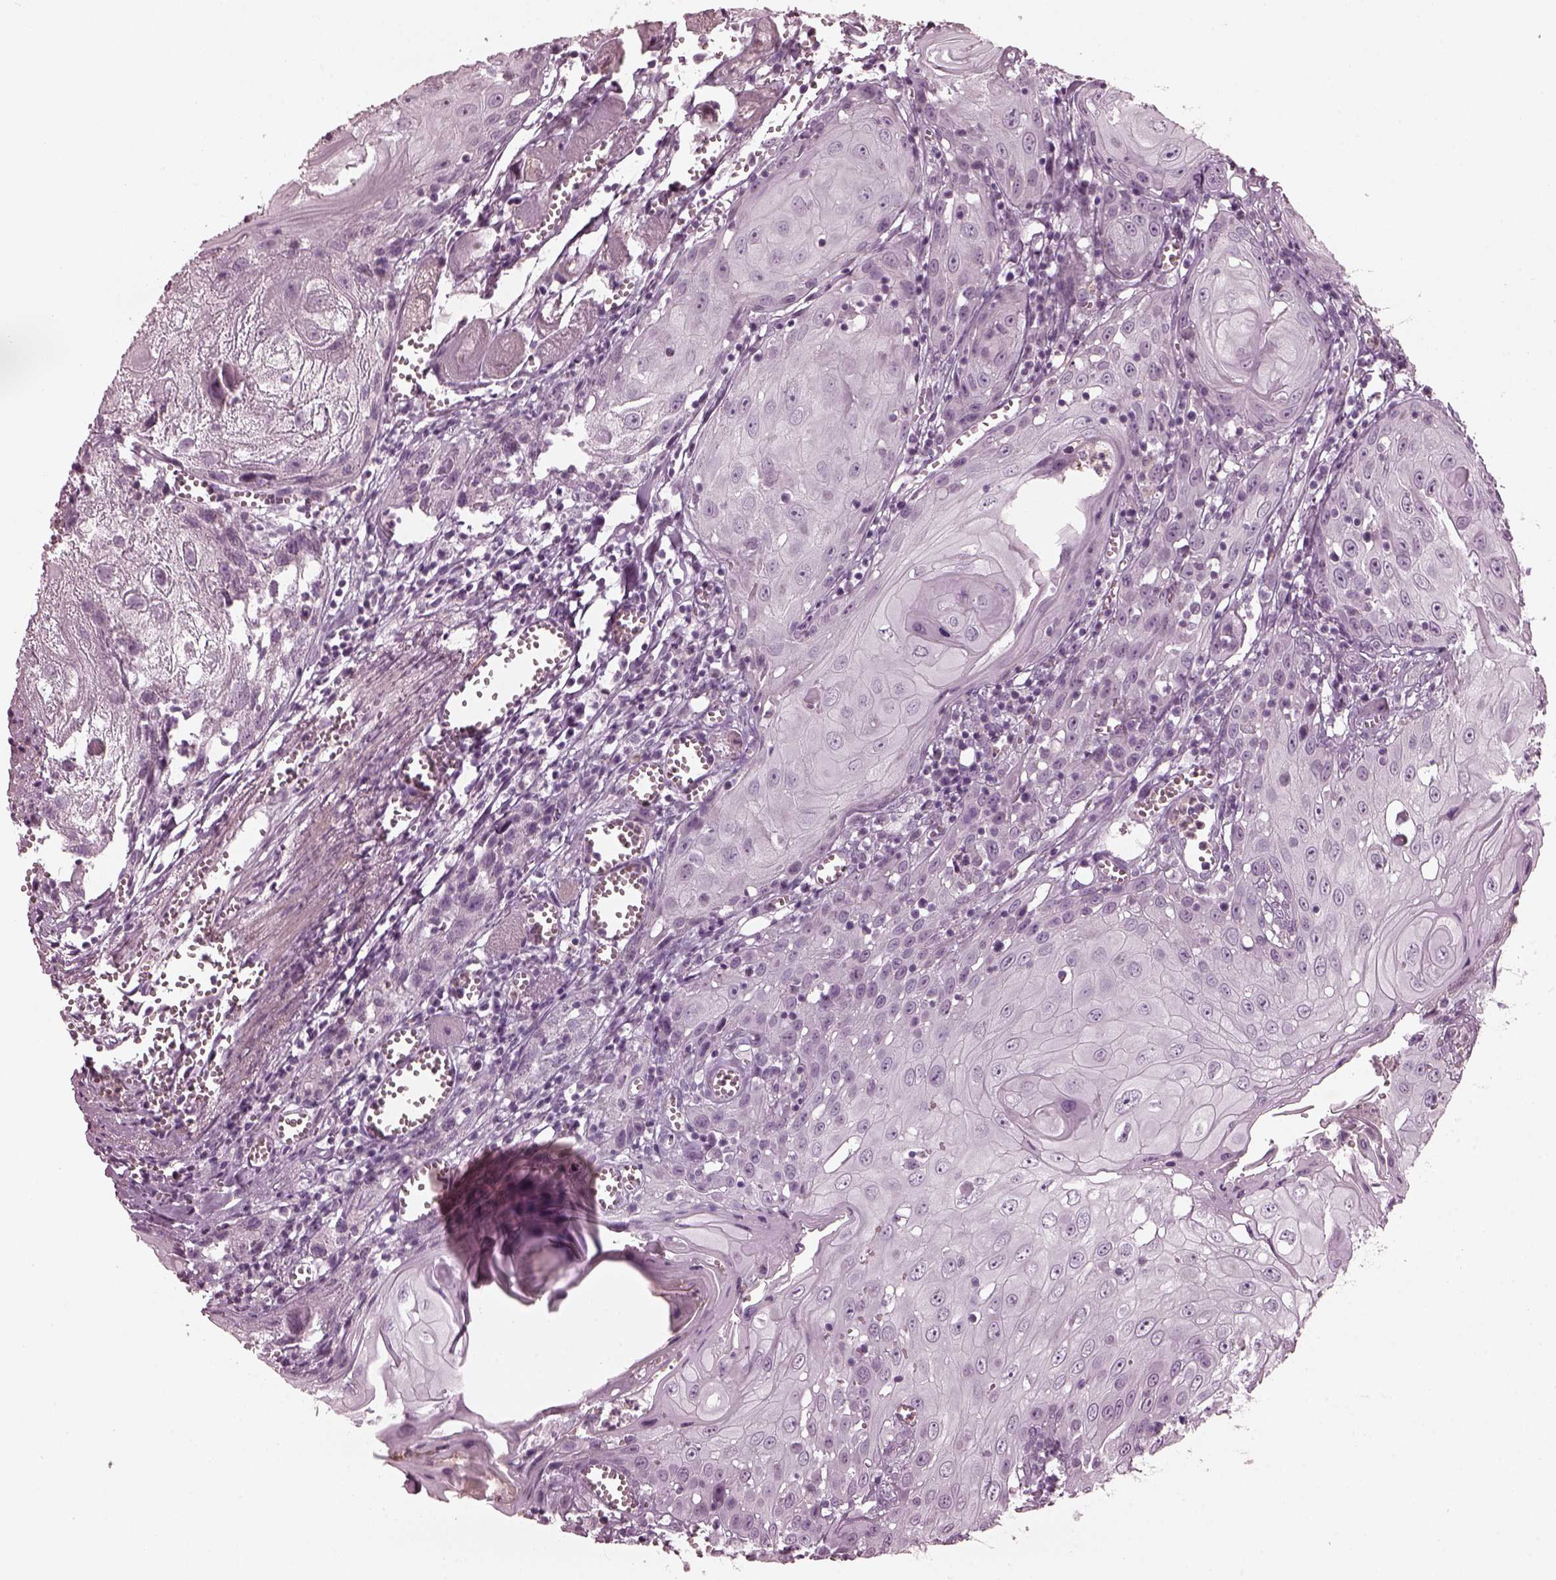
{"staining": {"intensity": "negative", "quantity": "none", "location": "none"}, "tissue": "head and neck cancer", "cell_type": "Tumor cells", "image_type": "cancer", "snomed": [{"axis": "morphology", "description": "Squamous cell carcinoma, NOS"}, {"axis": "topography", "description": "Head-Neck"}], "caption": "DAB immunohistochemical staining of human head and neck cancer shows no significant positivity in tumor cells.", "gene": "CCDC170", "patient": {"sex": "female", "age": 80}}